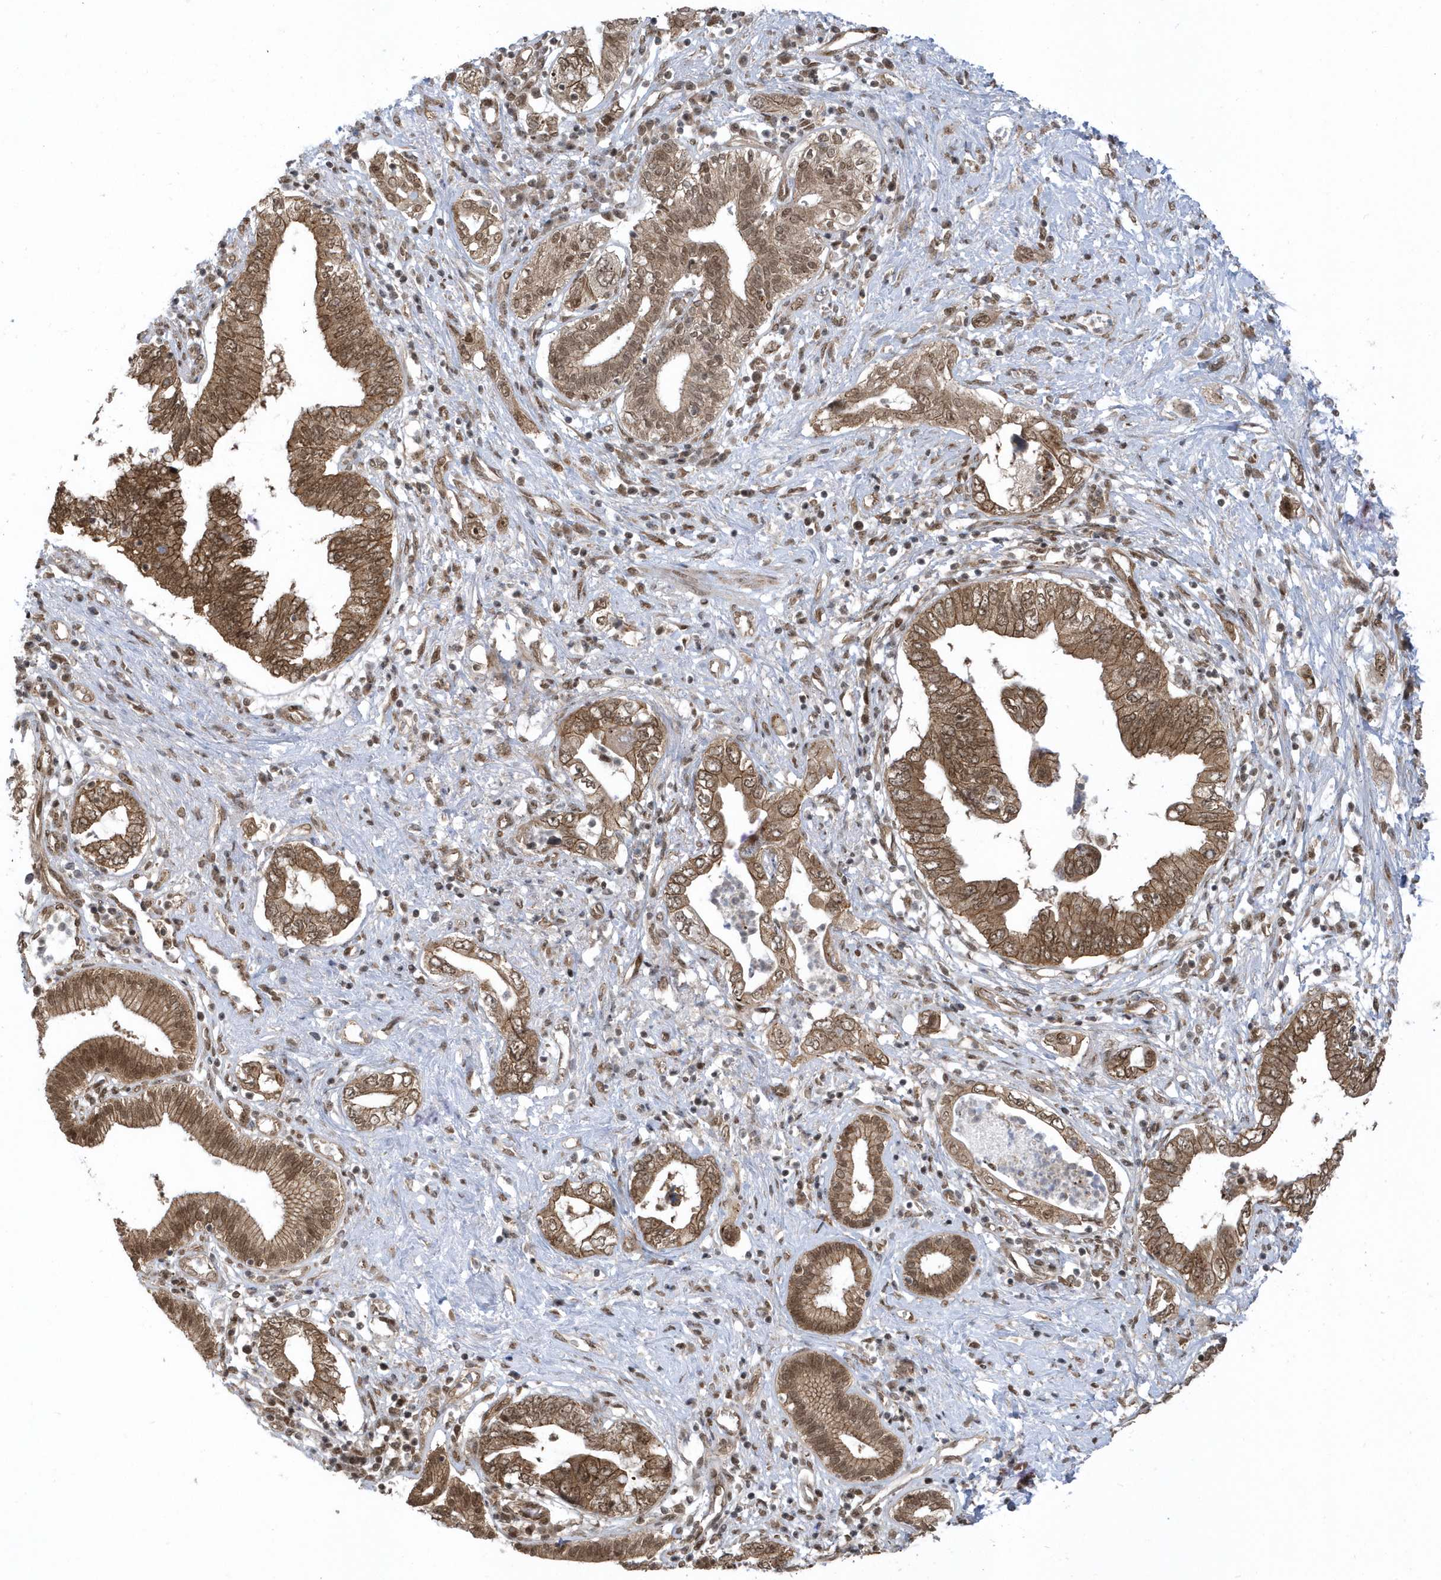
{"staining": {"intensity": "moderate", "quantity": ">75%", "location": "cytoplasmic/membranous,nuclear"}, "tissue": "pancreatic cancer", "cell_type": "Tumor cells", "image_type": "cancer", "snomed": [{"axis": "morphology", "description": "Adenocarcinoma, NOS"}, {"axis": "topography", "description": "Pancreas"}], "caption": "Pancreatic cancer (adenocarcinoma) was stained to show a protein in brown. There is medium levels of moderate cytoplasmic/membranous and nuclear positivity in about >75% of tumor cells. Ihc stains the protein in brown and the nuclei are stained blue.", "gene": "USP53", "patient": {"sex": "female", "age": 73}}